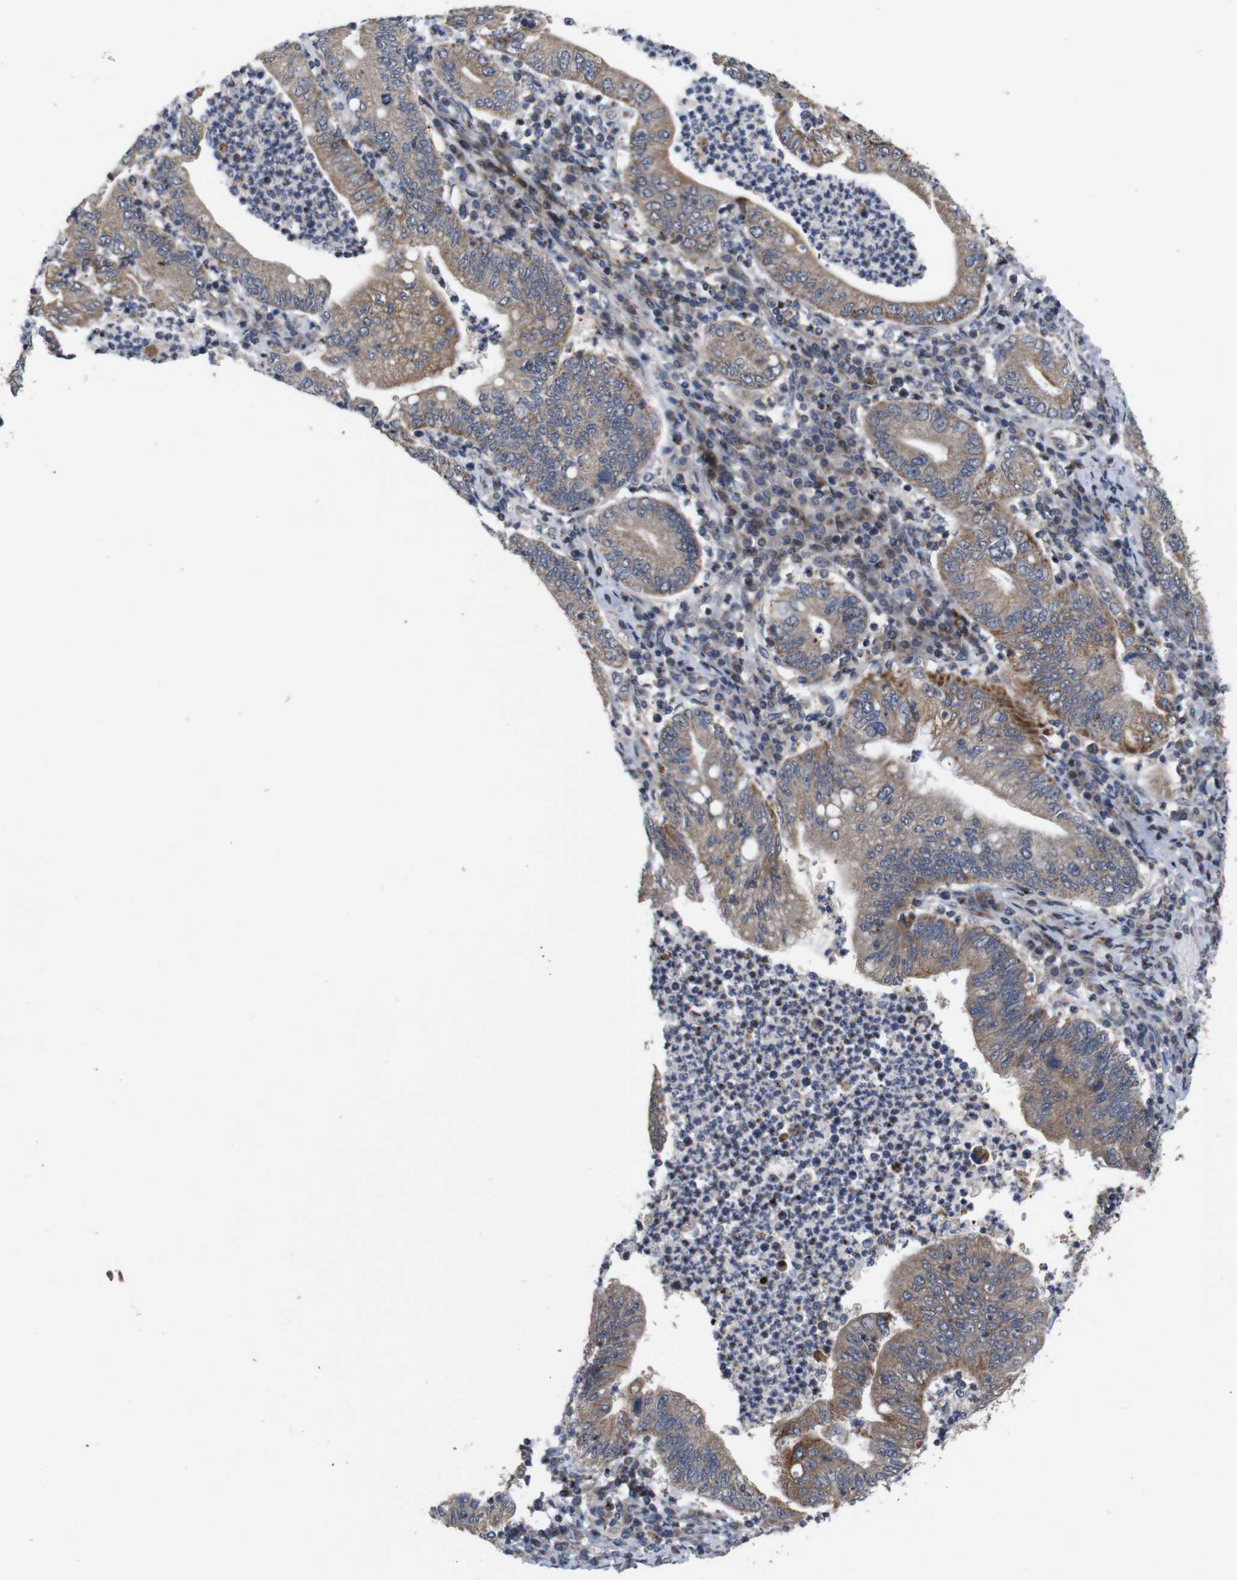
{"staining": {"intensity": "moderate", "quantity": ">75%", "location": "cytoplasmic/membranous"}, "tissue": "stomach cancer", "cell_type": "Tumor cells", "image_type": "cancer", "snomed": [{"axis": "morphology", "description": "Normal tissue, NOS"}, {"axis": "morphology", "description": "Adenocarcinoma, NOS"}, {"axis": "topography", "description": "Esophagus"}, {"axis": "topography", "description": "Stomach, upper"}, {"axis": "topography", "description": "Peripheral nerve tissue"}], "caption": "Immunohistochemistry micrograph of stomach cancer (adenocarcinoma) stained for a protein (brown), which exhibits medium levels of moderate cytoplasmic/membranous expression in approximately >75% of tumor cells.", "gene": "ATP7B", "patient": {"sex": "male", "age": 62}}